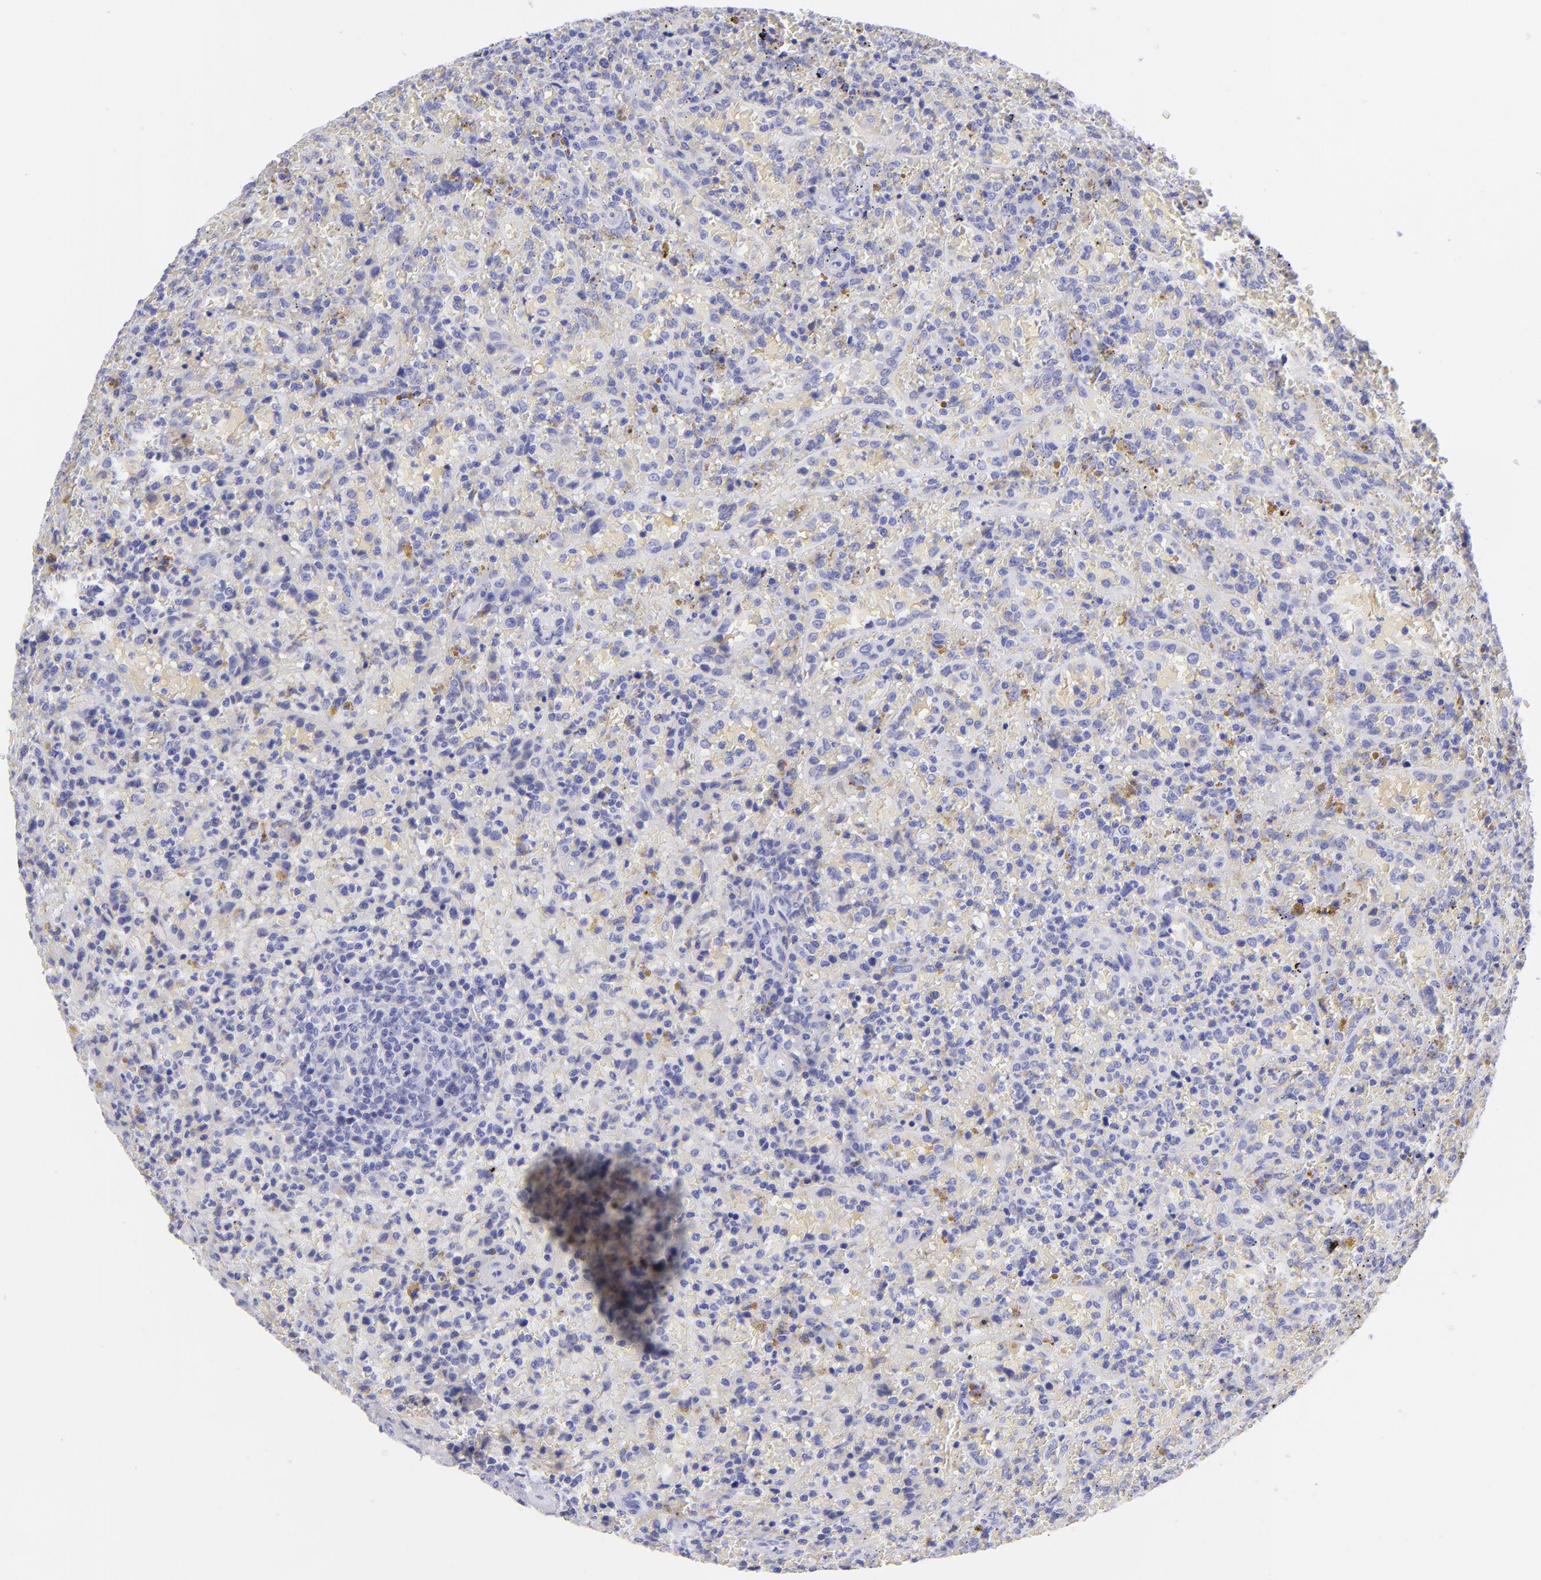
{"staining": {"intensity": "negative", "quantity": "none", "location": "none"}, "tissue": "lymphoma", "cell_type": "Tumor cells", "image_type": "cancer", "snomed": [{"axis": "morphology", "description": "Malignant lymphoma, non-Hodgkin's type, High grade"}, {"axis": "topography", "description": "Spleen"}, {"axis": "topography", "description": "Lymph node"}], "caption": "A high-resolution image shows immunohistochemistry staining of high-grade malignant lymphoma, non-Hodgkin's type, which exhibits no significant expression in tumor cells.", "gene": "SLC1A3", "patient": {"sex": "female", "age": 70}}